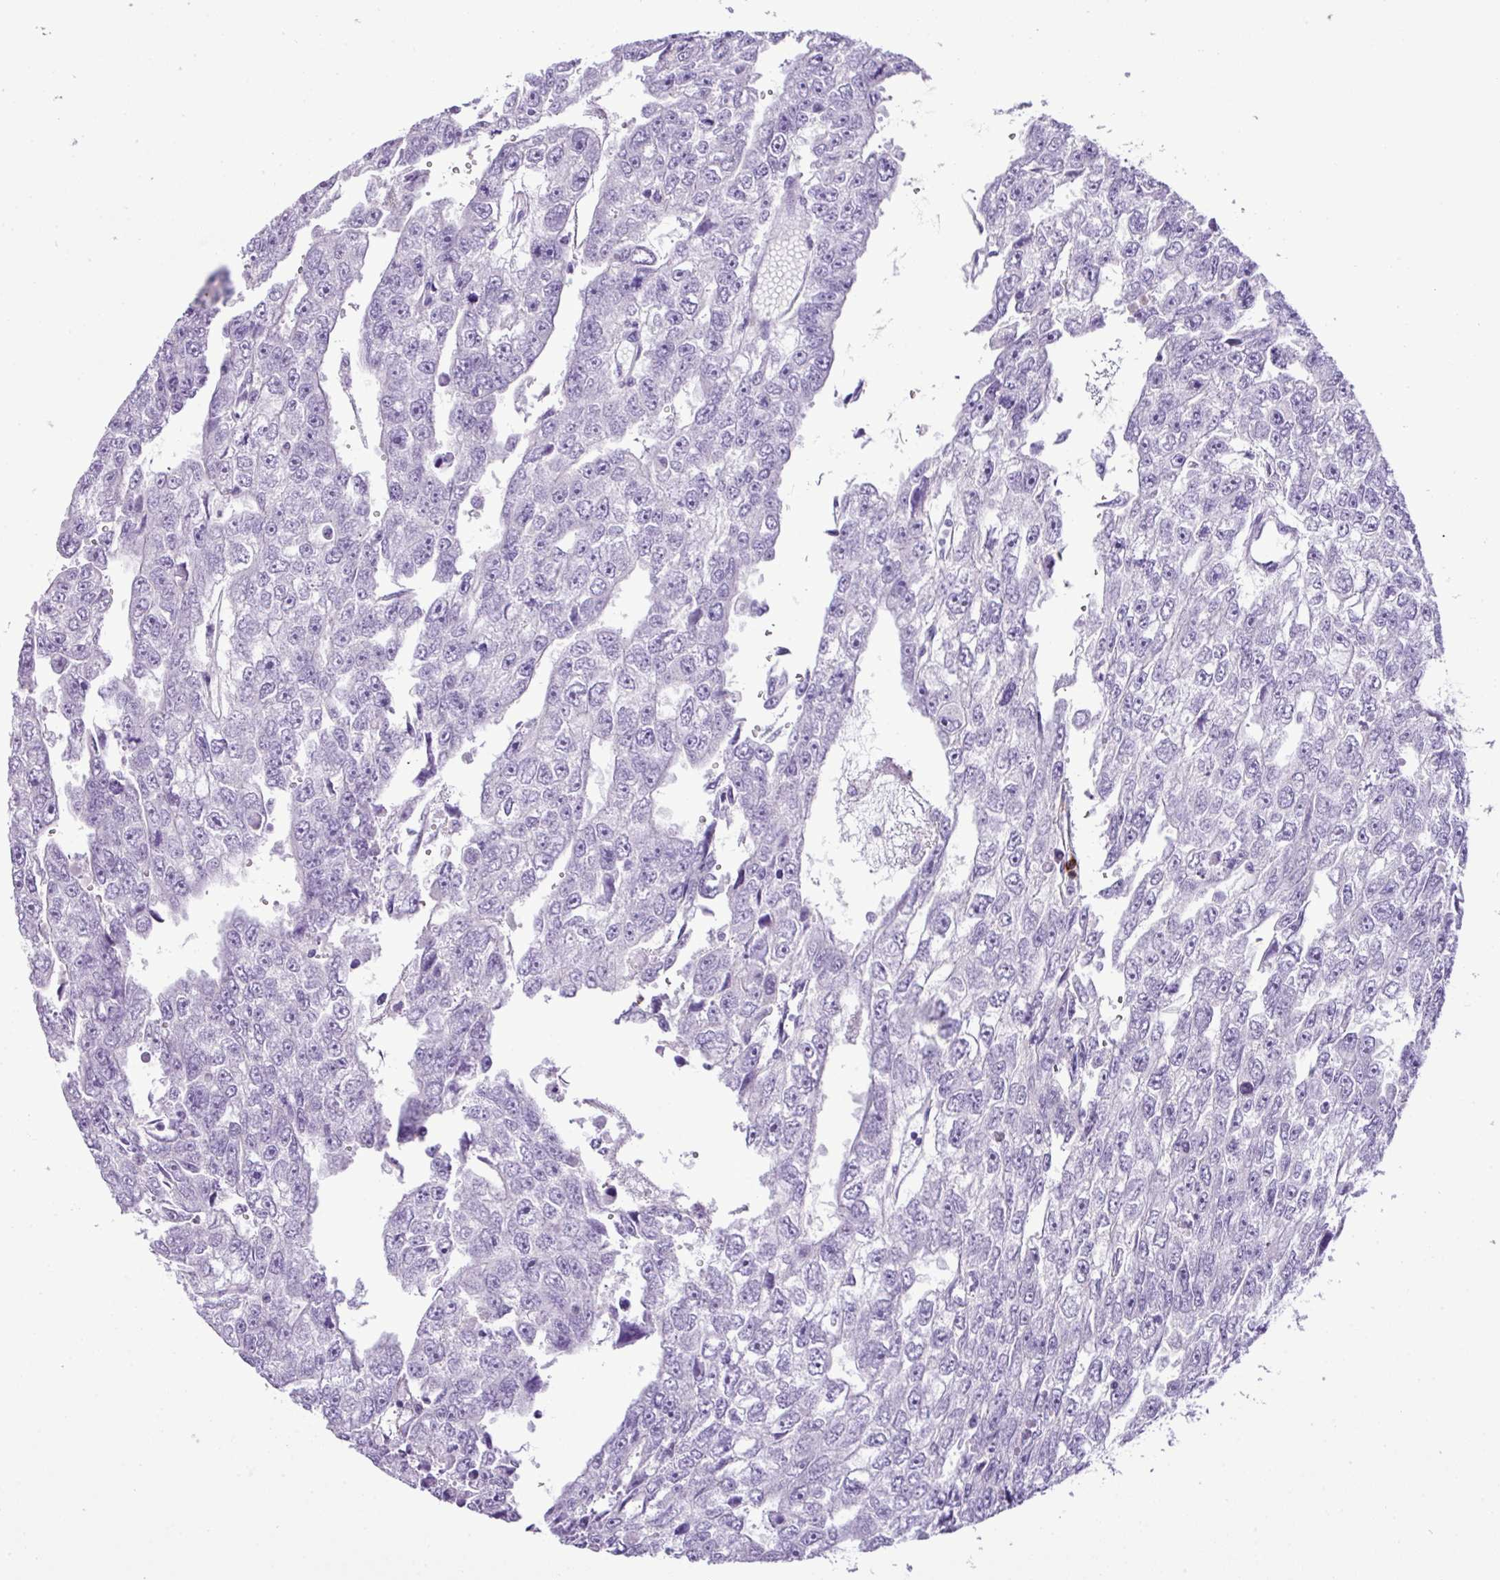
{"staining": {"intensity": "negative", "quantity": "none", "location": "none"}, "tissue": "testis cancer", "cell_type": "Tumor cells", "image_type": "cancer", "snomed": [{"axis": "morphology", "description": "Carcinoma, Embryonal, NOS"}, {"axis": "topography", "description": "Testis"}], "caption": "The photomicrograph shows no staining of tumor cells in embryonal carcinoma (testis).", "gene": "HTR3E", "patient": {"sex": "male", "age": 20}}